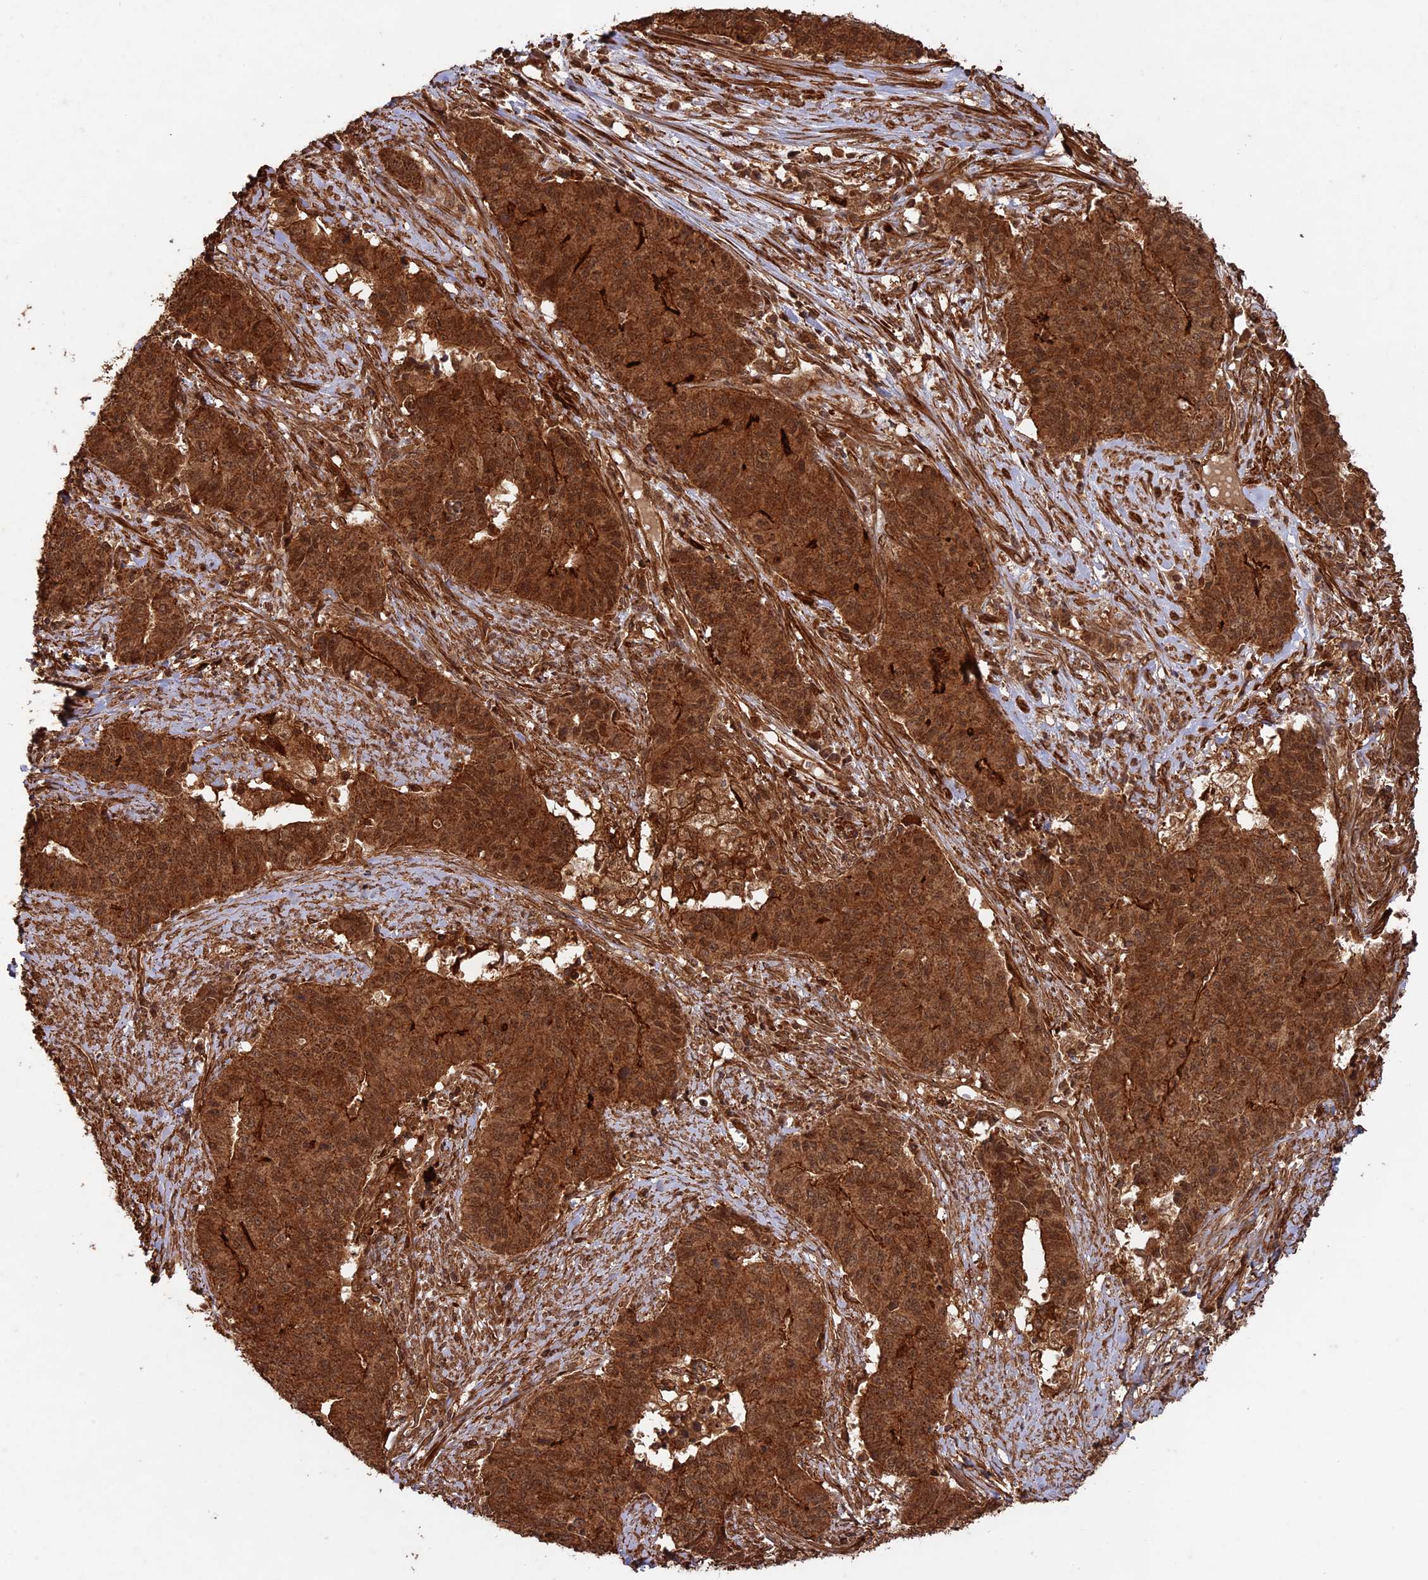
{"staining": {"intensity": "strong", "quantity": ">75%", "location": "cytoplasmic/membranous,nuclear"}, "tissue": "endometrial cancer", "cell_type": "Tumor cells", "image_type": "cancer", "snomed": [{"axis": "morphology", "description": "Adenocarcinoma, NOS"}, {"axis": "topography", "description": "Endometrium"}], "caption": "Tumor cells reveal high levels of strong cytoplasmic/membranous and nuclear expression in approximately >75% of cells in human endometrial cancer.", "gene": "CCDC174", "patient": {"sex": "female", "age": 59}}